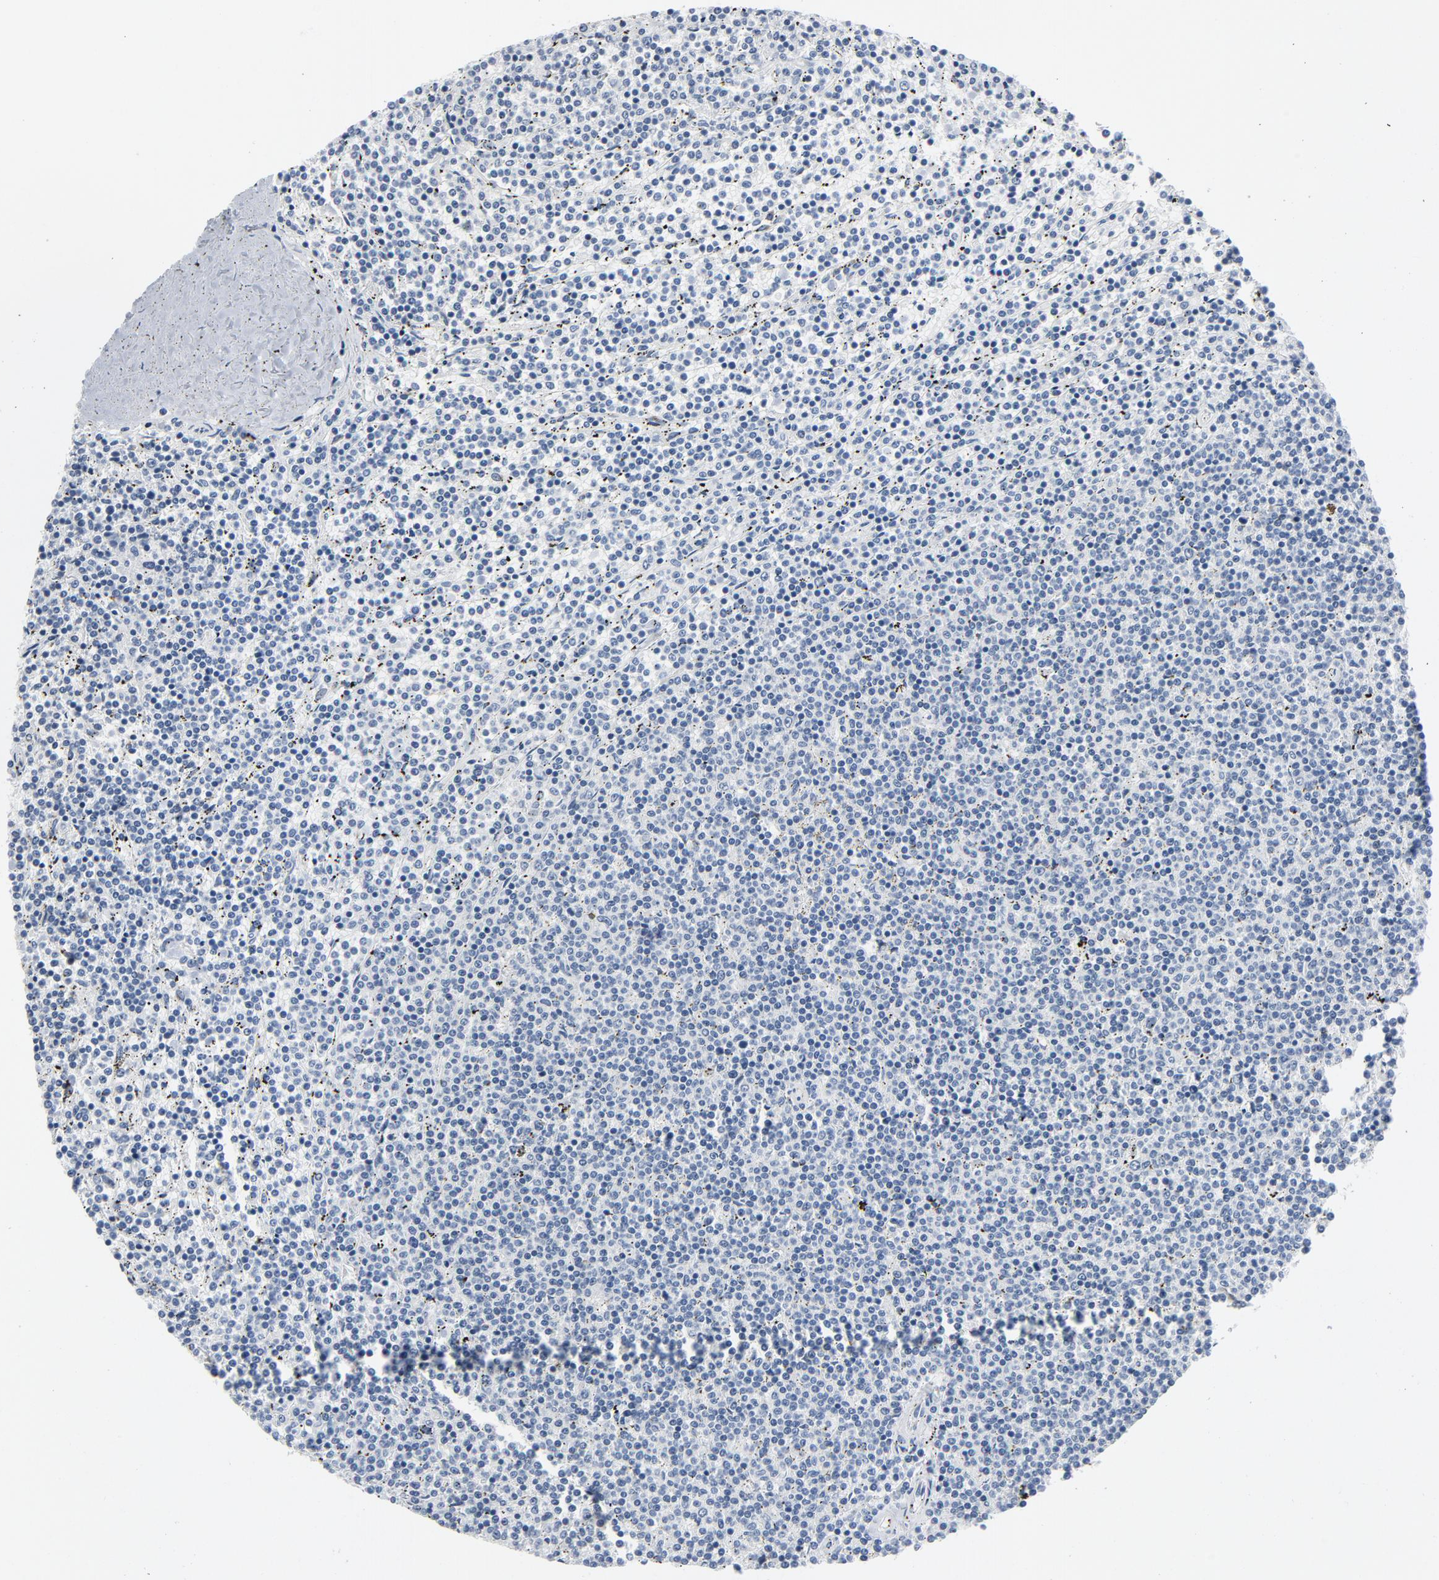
{"staining": {"intensity": "negative", "quantity": "none", "location": "none"}, "tissue": "lymphoma", "cell_type": "Tumor cells", "image_type": "cancer", "snomed": [{"axis": "morphology", "description": "Malignant lymphoma, non-Hodgkin's type, Low grade"}, {"axis": "topography", "description": "Spleen"}], "caption": "This is an immunohistochemistry histopathology image of human low-grade malignant lymphoma, non-Hodgkin's type. There is no expression in tumor cells.", "gene": "YIPF6", "patient": {"sex": "female", "age": 50}}